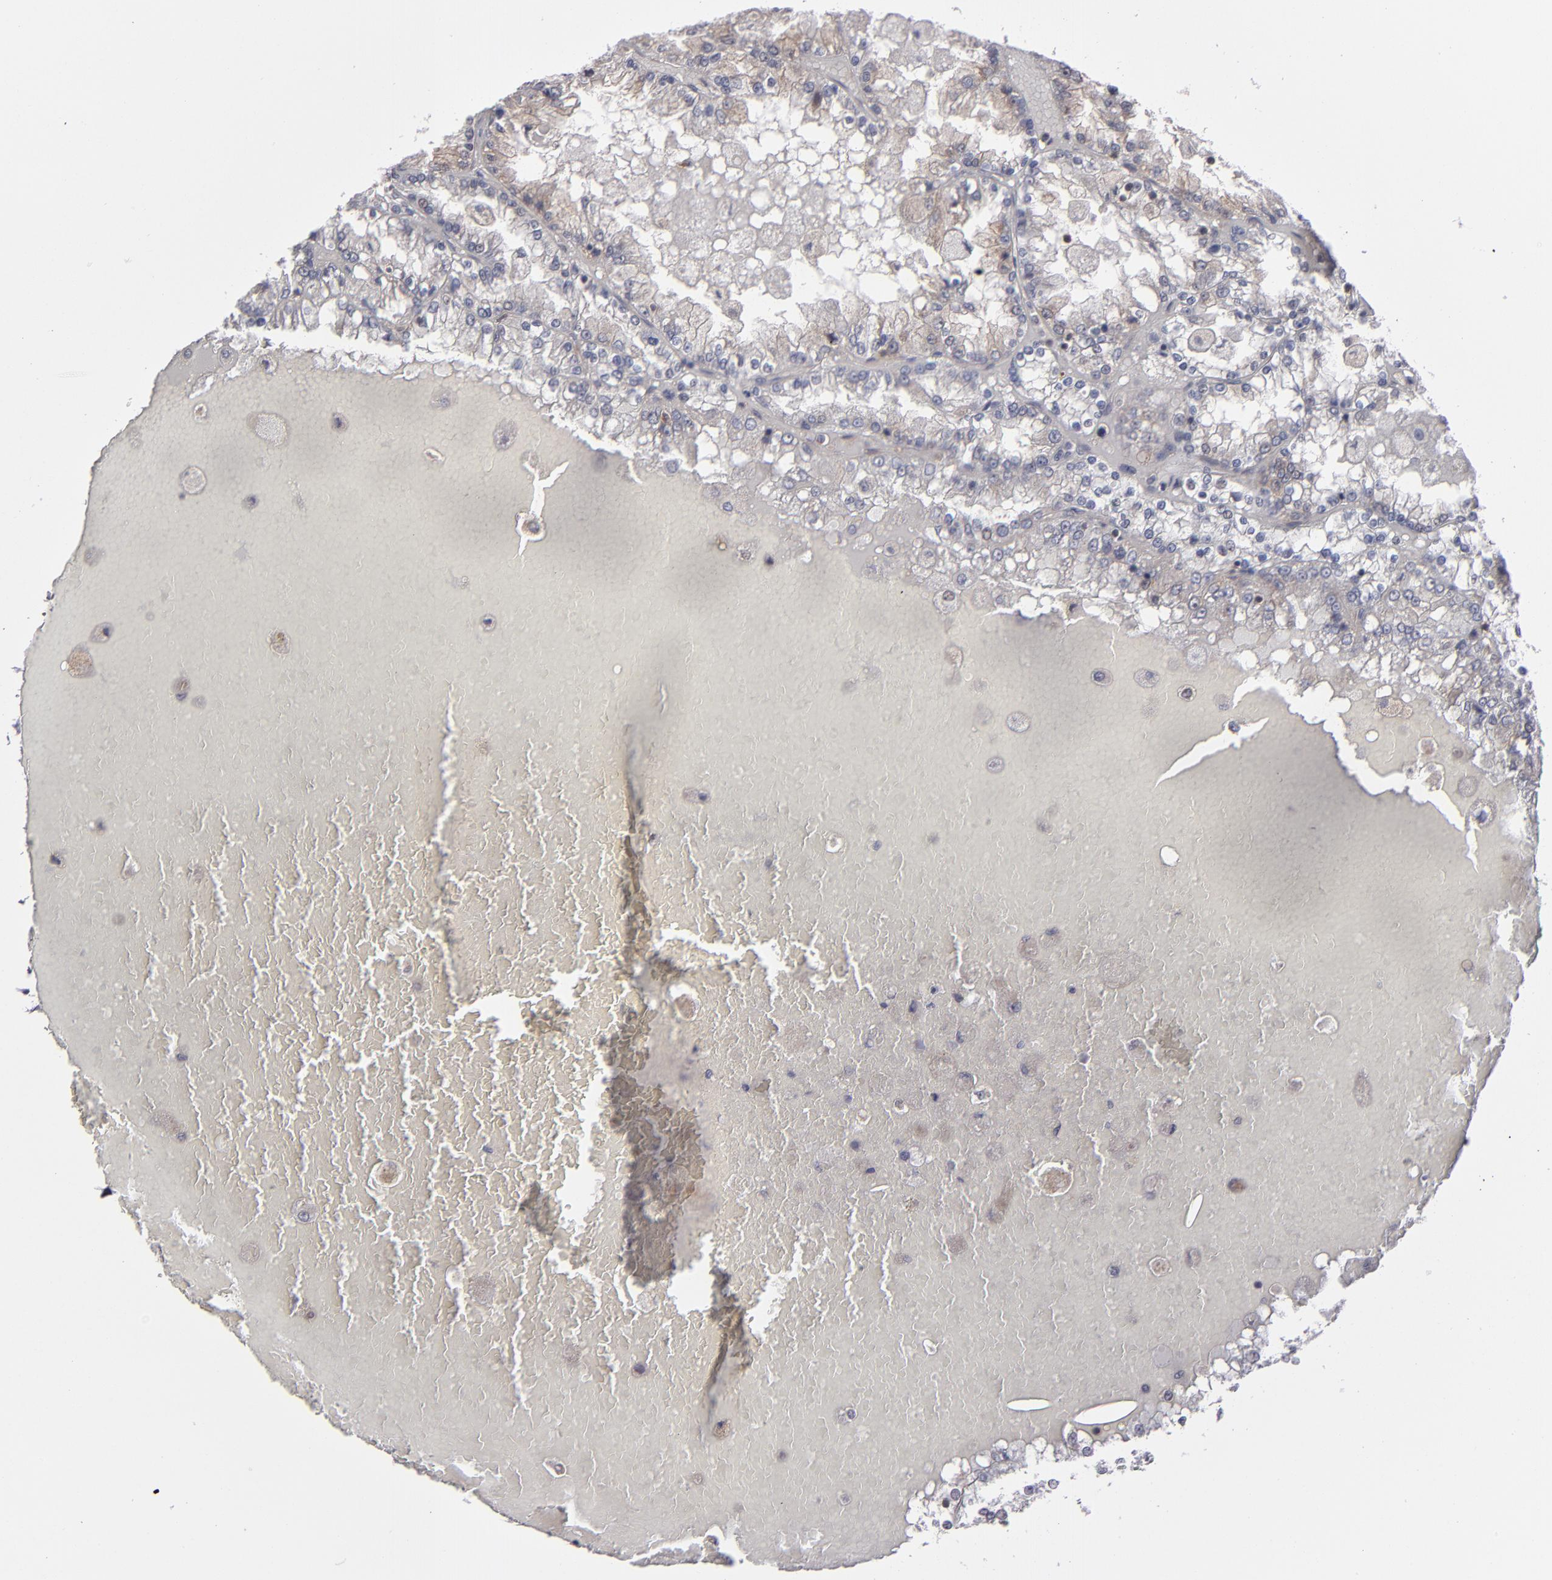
{"staining": {"intensity": "weak", "quantity": "<25%", "location": "cytoplasmic/membranous"}, "tissue": "renal cancer", "cell_type": "Tumor cells", "image_type": "cancer", "snomed": [{"axis": "morphology", "description": "Adenocarcinoma, NOS"}, {"axis": "topography", "description": "Kidney"}], "caption": "Renal cancer (adenocarcinoma) was stained to show a protein in brown. There is no significant staining in tumor cells.", "gene": "GLCCI1", "patient": {"sex": "female", "age": 56}}